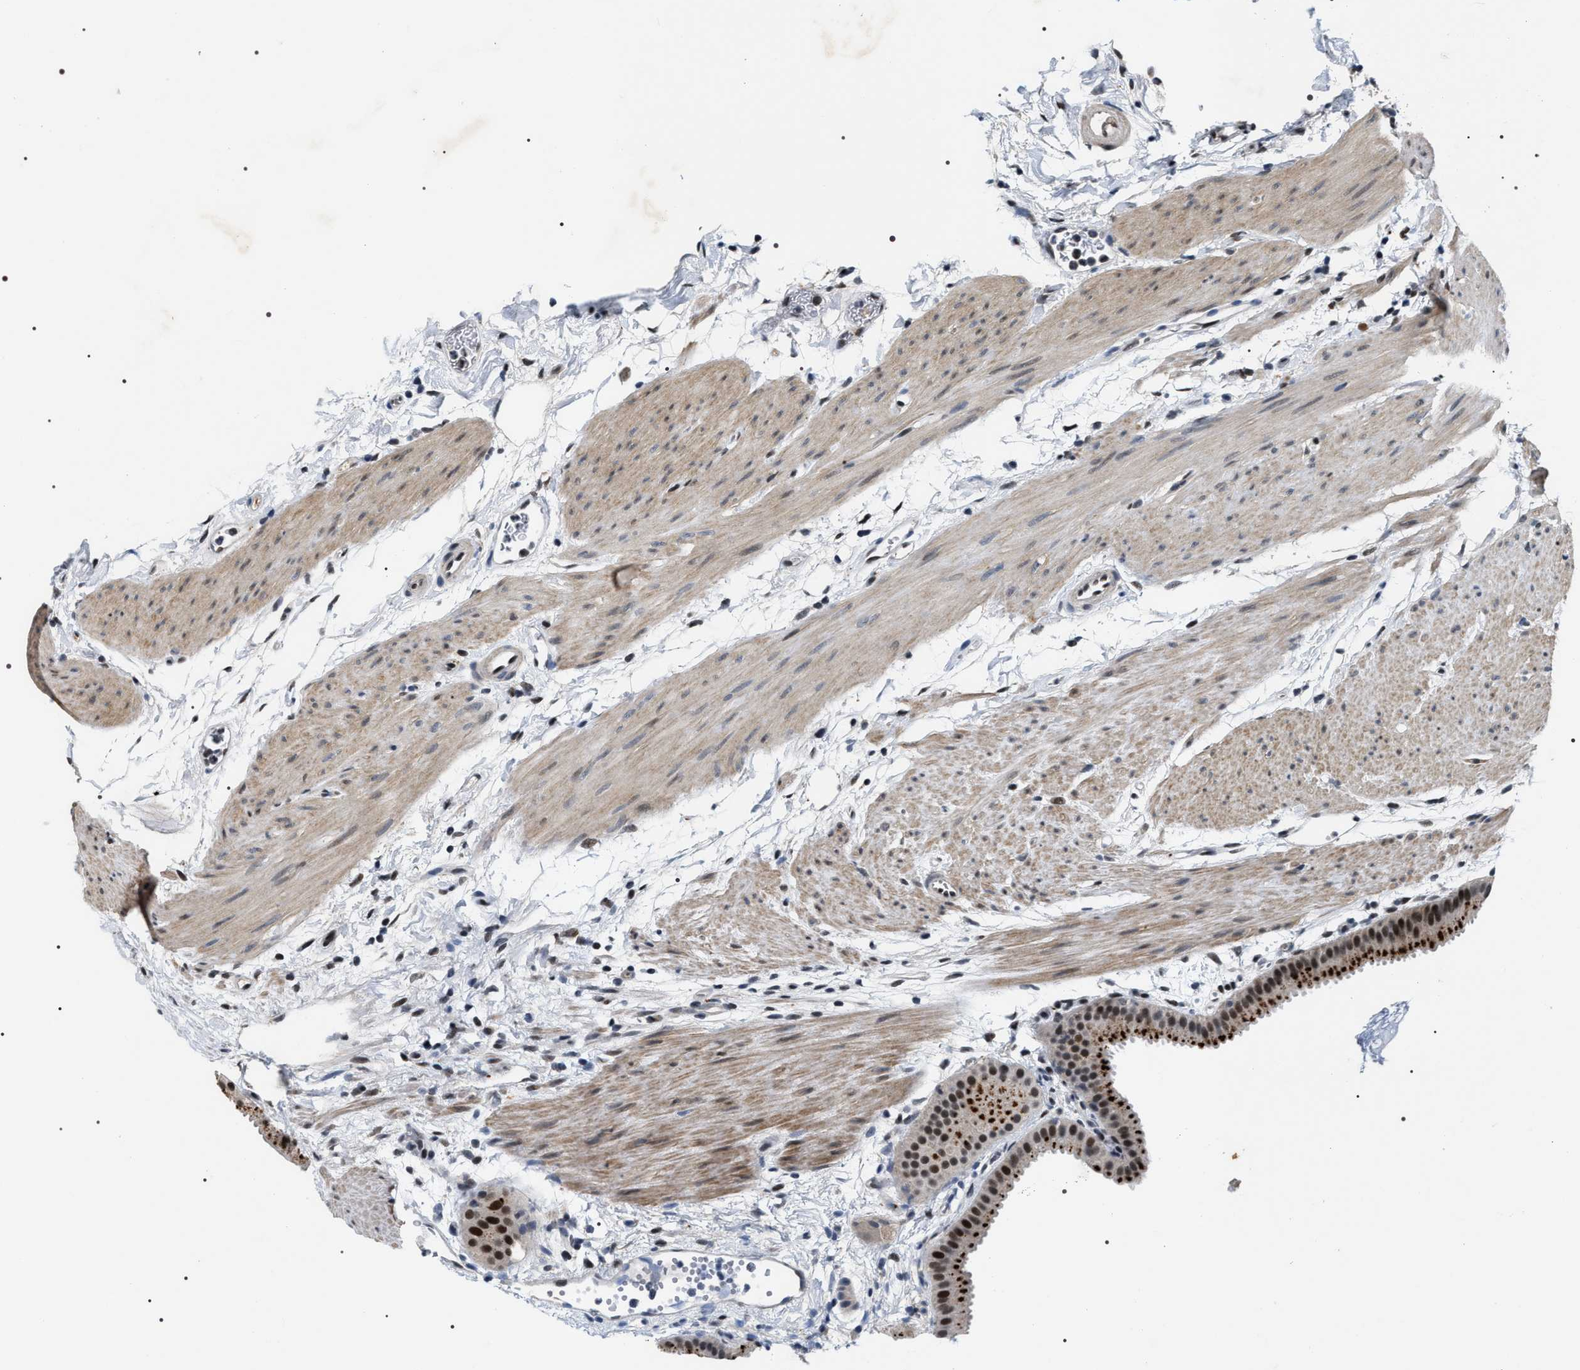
{"staining": {"intensity": "strong", "quantity": ">75%", "location": "cytoplasmic/membranous,nuclear"}, "tissue": "gallbladder", "cell_type": "Glandular cells", "image_type": "normal", "snomed": [{"axis": "morphology", "description": "Normal tissue, NOS"}, {"axis": "topography", "description": "Gallbladder"}], "caption": "Immunohistochemistry (IHC) staining of unremarkable gallbladder, which displays high levels of strong cytoplasmic/membranous,nuclear staining in approximately >75% of glandular cells indicating strong cytoplasmic/membranous,nuclear protein staining. The staining was performed using DAB (3,3'-diaminobenzidine) (brown) for protein detection and nuclei were counterstained in hematoxylin (blue).", "gene": "C7orf25", "patient": {"sex": "female", "age": 64}}